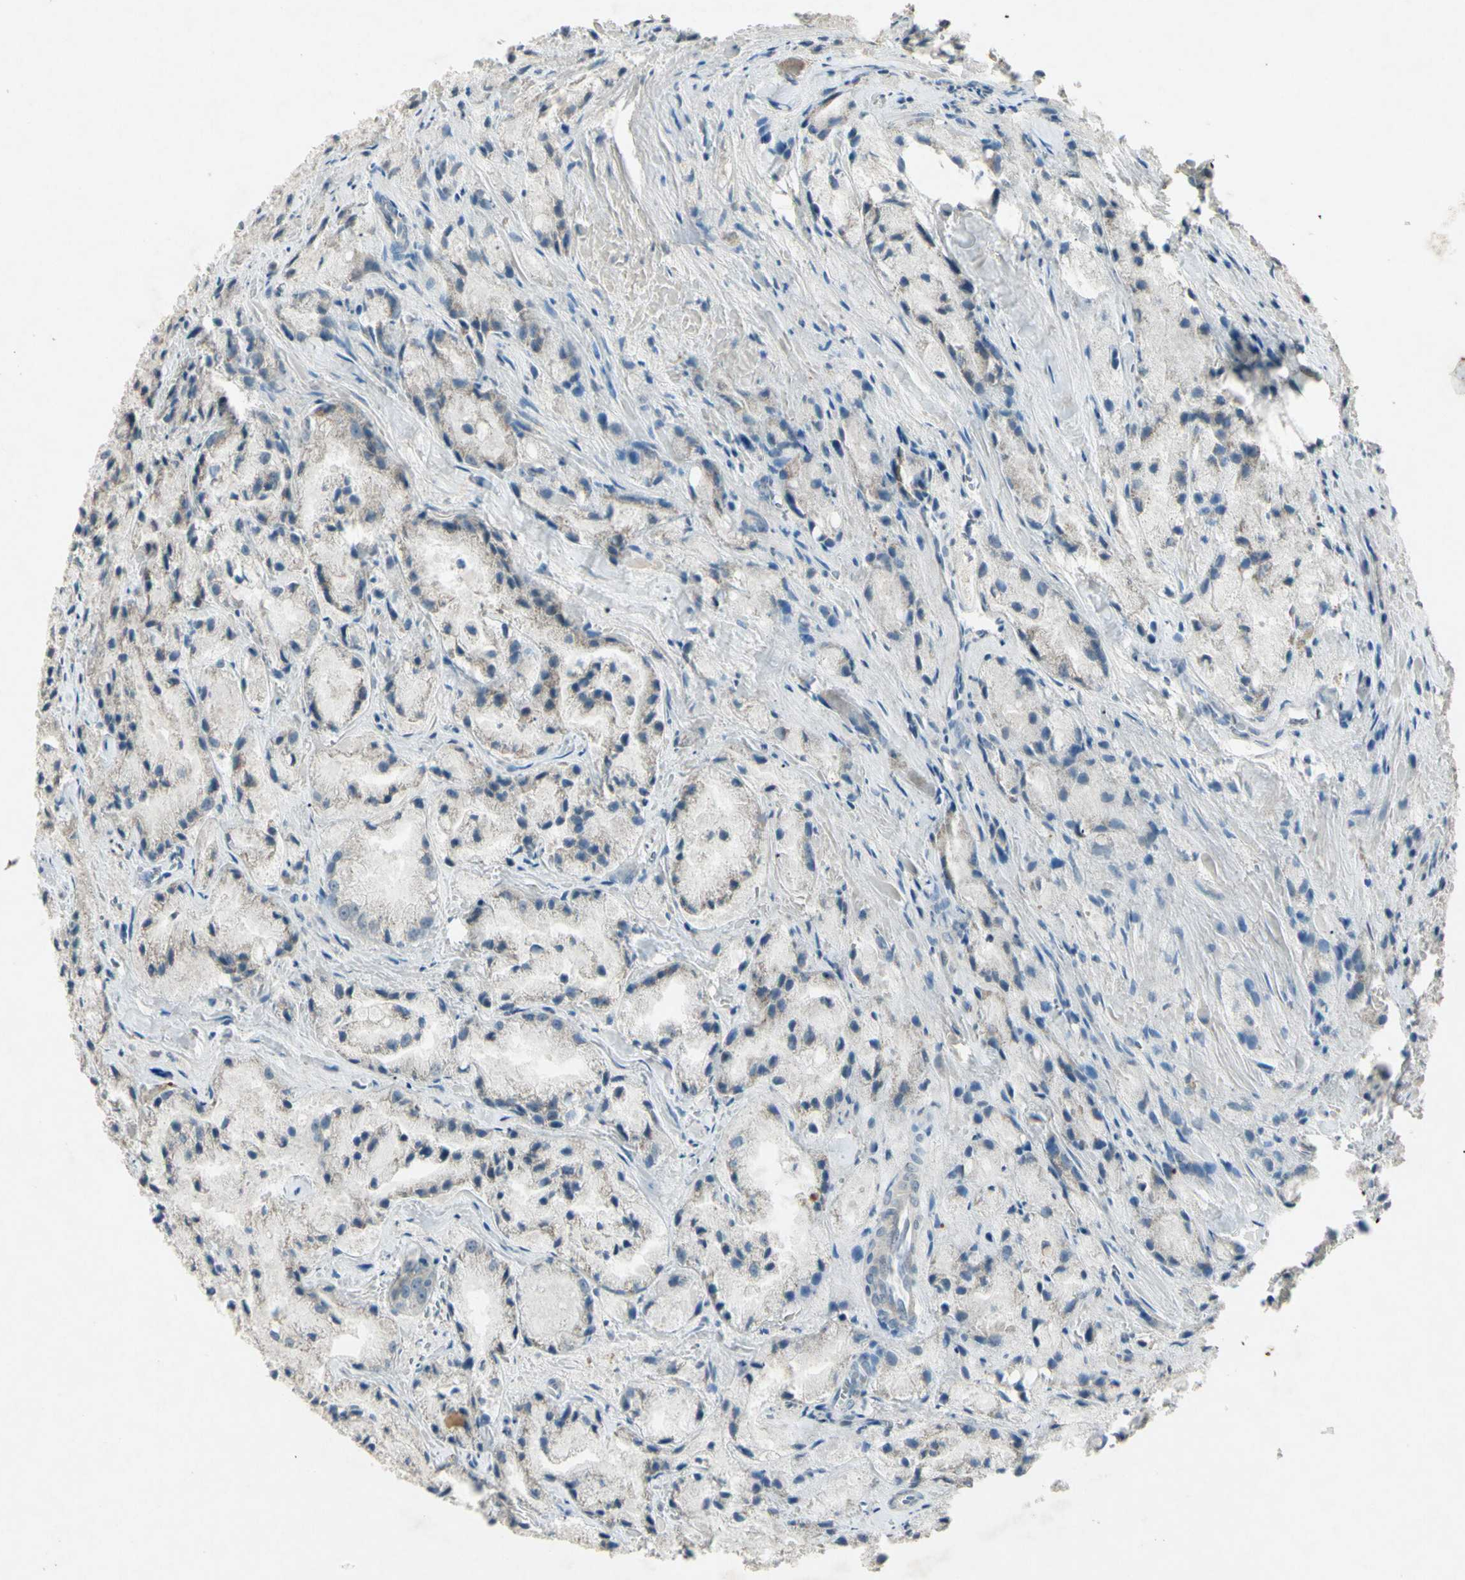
{"staining": {"intensity": "weak", "quantity": "25%-75%", "location": "cytoplasmic/membranous"}, "tissue": "prostate cancer", "cell_type": "Tumor cells", "image_type": "cancer", "snomed": [{"axis": "morphology", "description": "Adenocarcinoma, Low grade"}, {"axis": "topography", "description": "Prostate"}], "caption": "Protein expression analysis of human prostate cancer reveals weak cytoplasmic/membranous expression in about 25%-75% of tumor cells.", "gene": "TIMM21", "patient": {"sex": "male", "age": 64}}